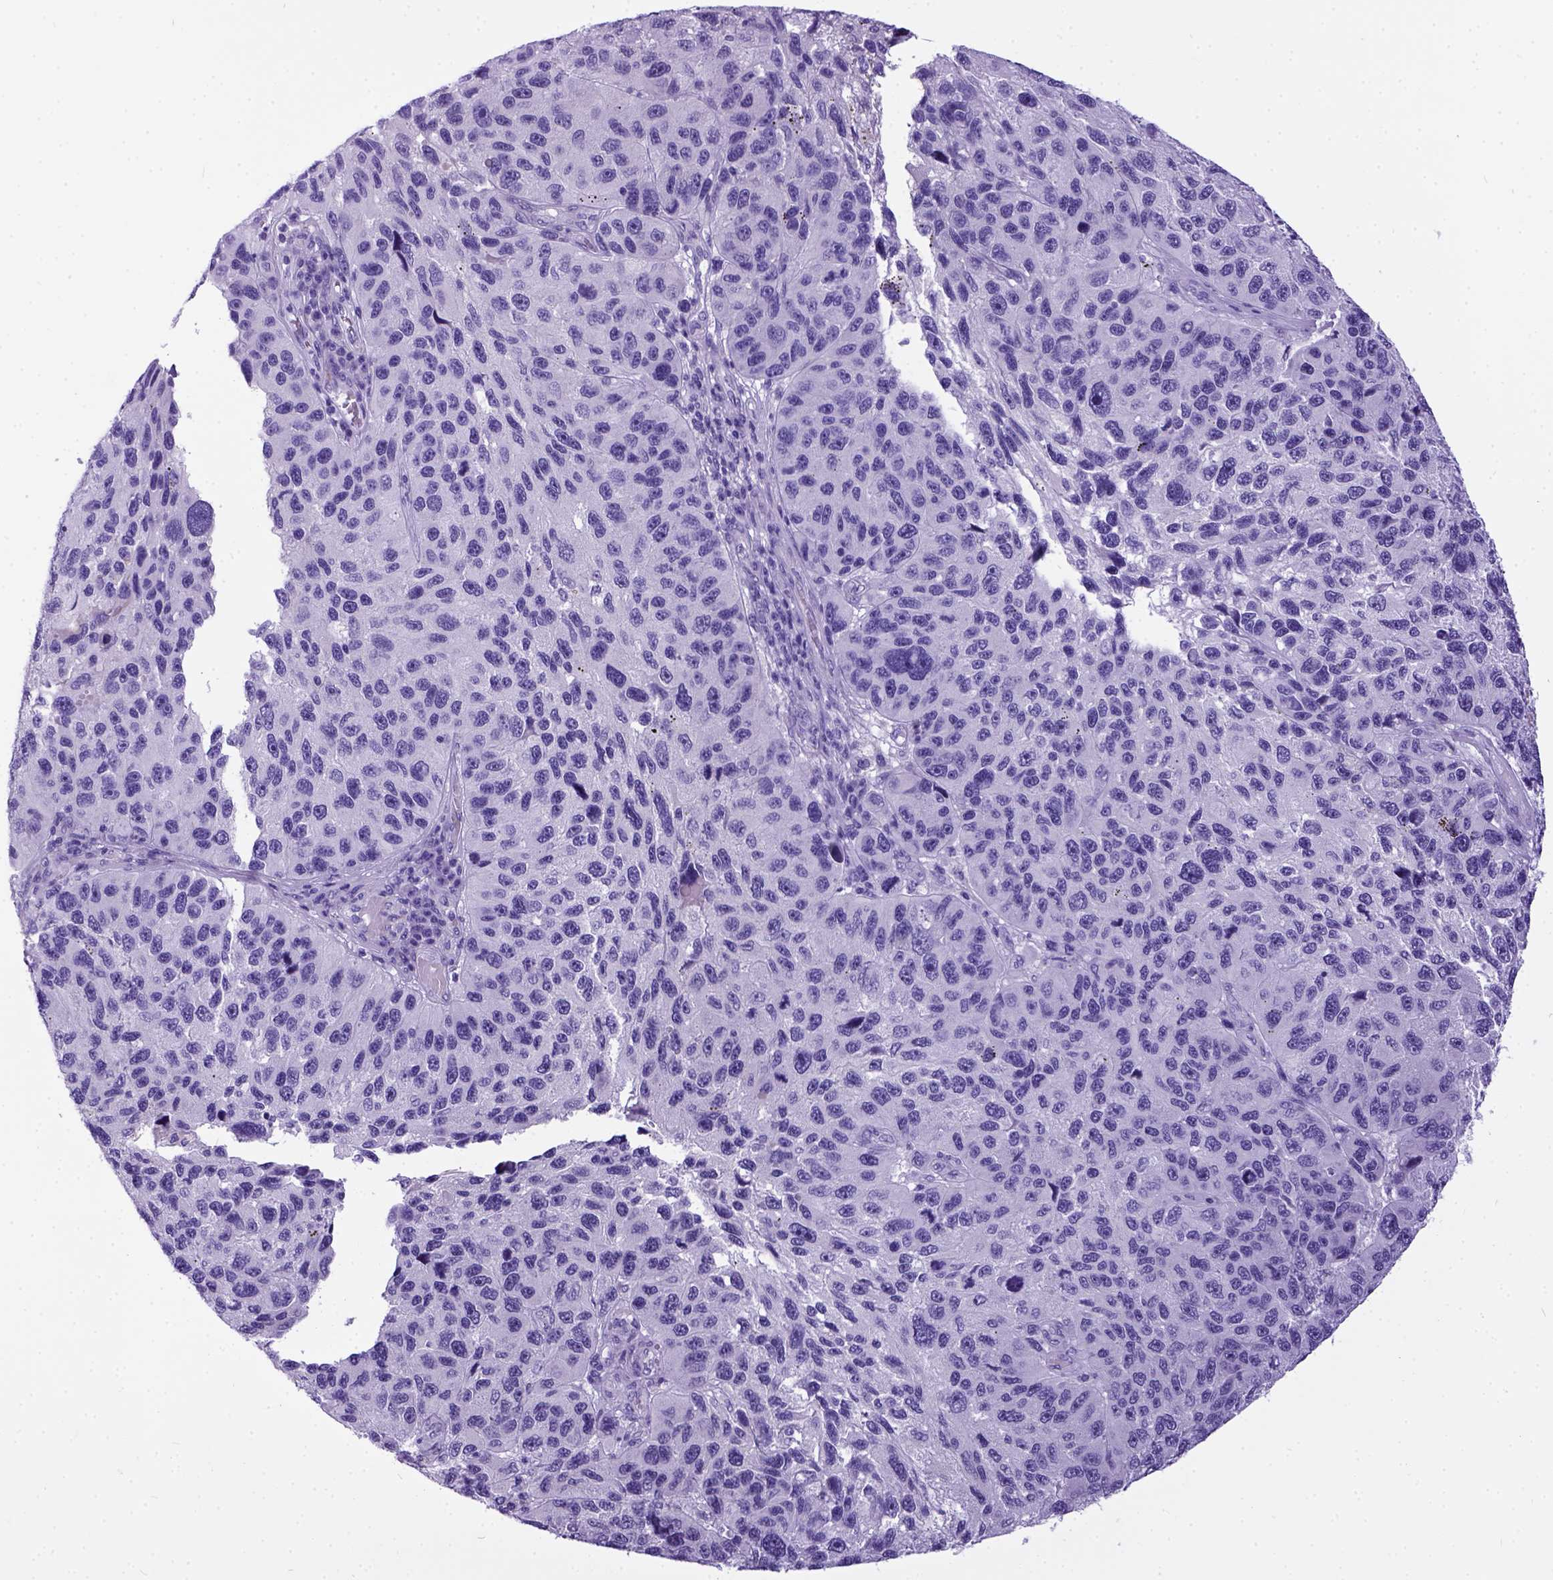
{"staining": {"intensity": "negative", "quantity": "none", "location": "none"}, "tissue": "melanoma", "cell_type": "Tumor cells", "image_type": "cancer", "snomed": [{"axis": "morphology", "description": "Malignant melanoma, NOS"}, {"axis": "topography", "description": "Skin"}], "caption": "Tumor cells are negative for protein expression in human malignant melanoma.", "gene": "IGF2", "patient": {"sex": "male", "age": 53}}